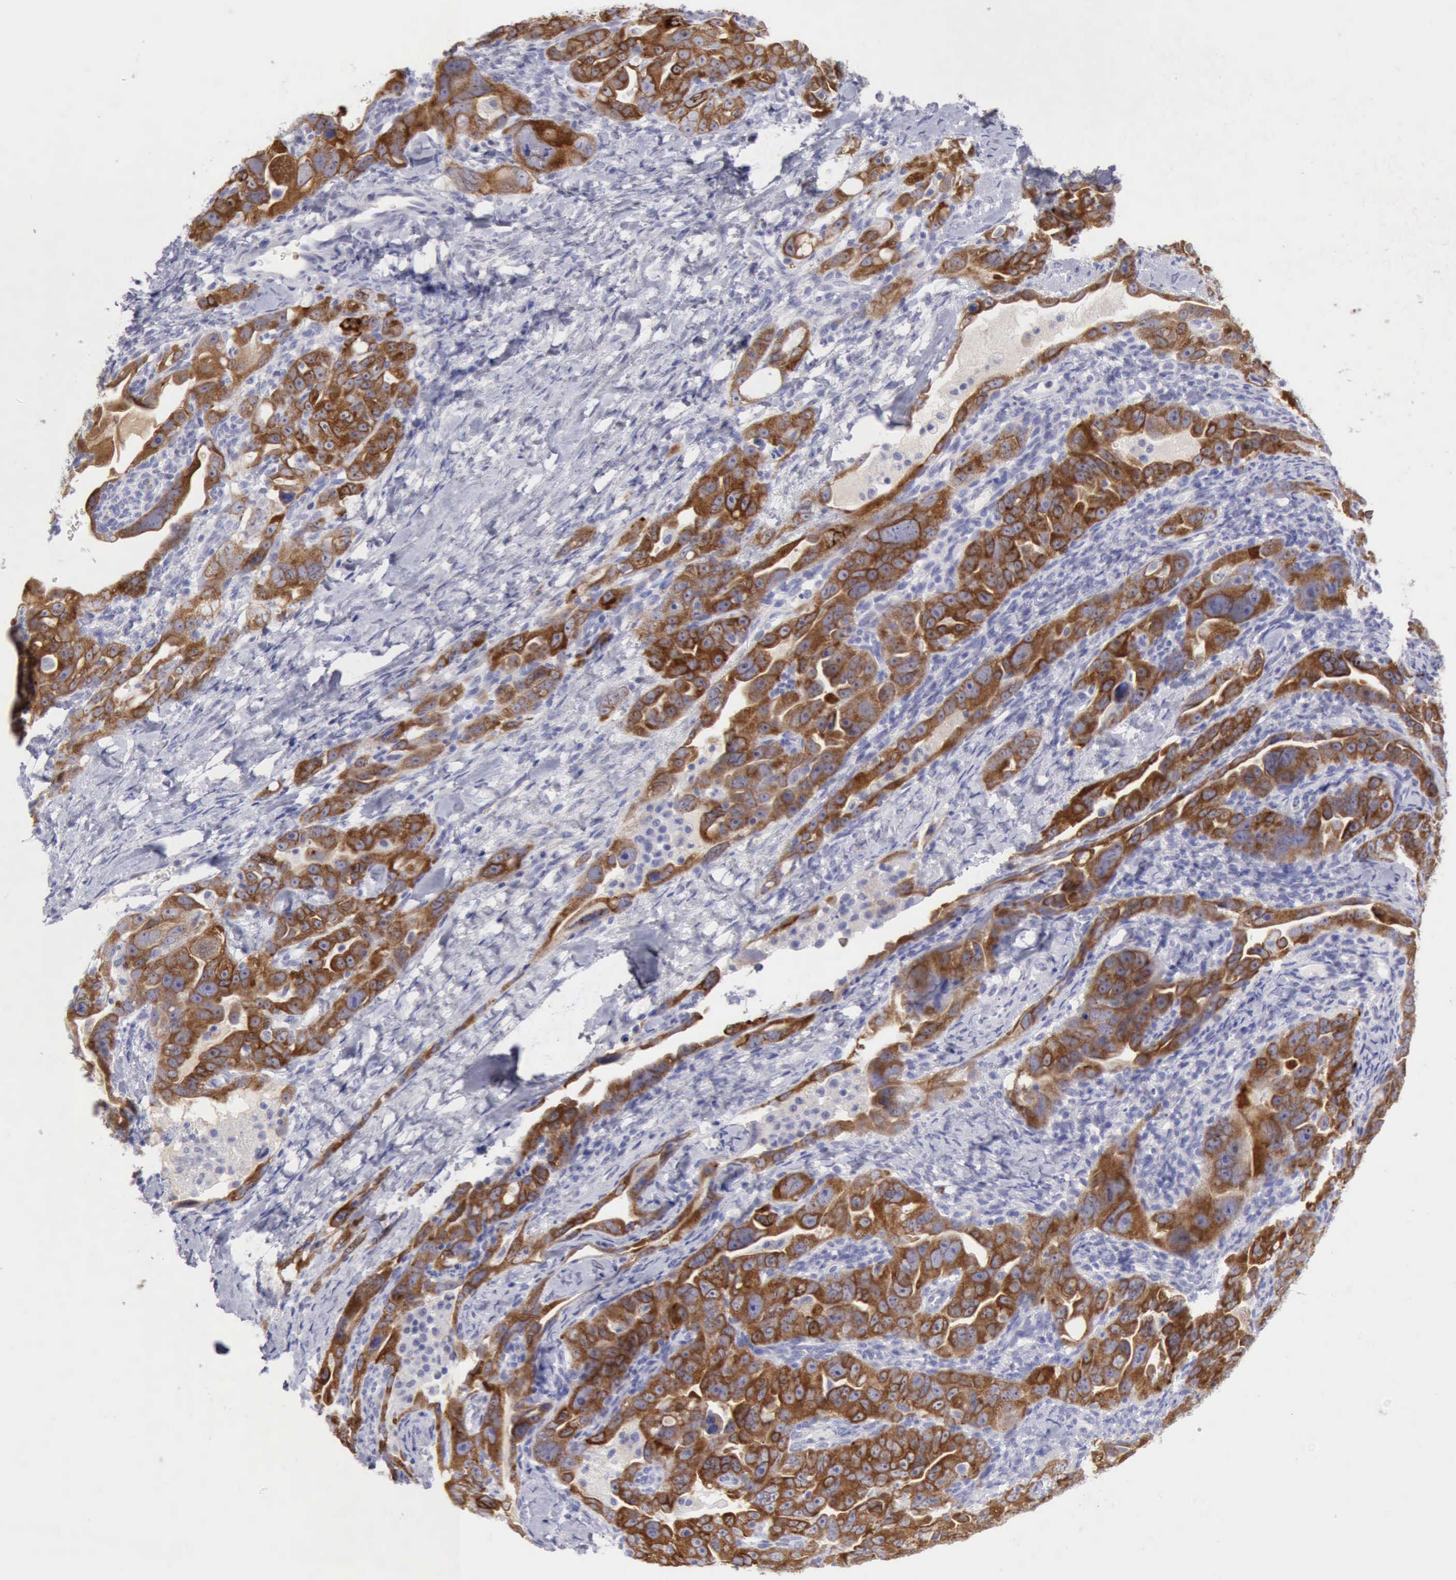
{"staining": {"intensity": "moderate", "quantity": ">75%", "location": "cytoplasmic/membranous"}, "tissue": "ovarian cancer", "cell_type": "Tumor cells", "image_type": "cancer", "snomed": [{"axis": "morphology", "description": "Cystadenocarcinoma, serous, NOS"}, {"axis": "topography", "description": "Ovary"}], "caption": "A brown stain highlights moderate cytoplasmic/membranous positivity of a protein in human serous cystadenocarcinoma (ovarian) tumor cells.", "gene": "TFRC", "patient": {"sex": "female", "age": 66}}